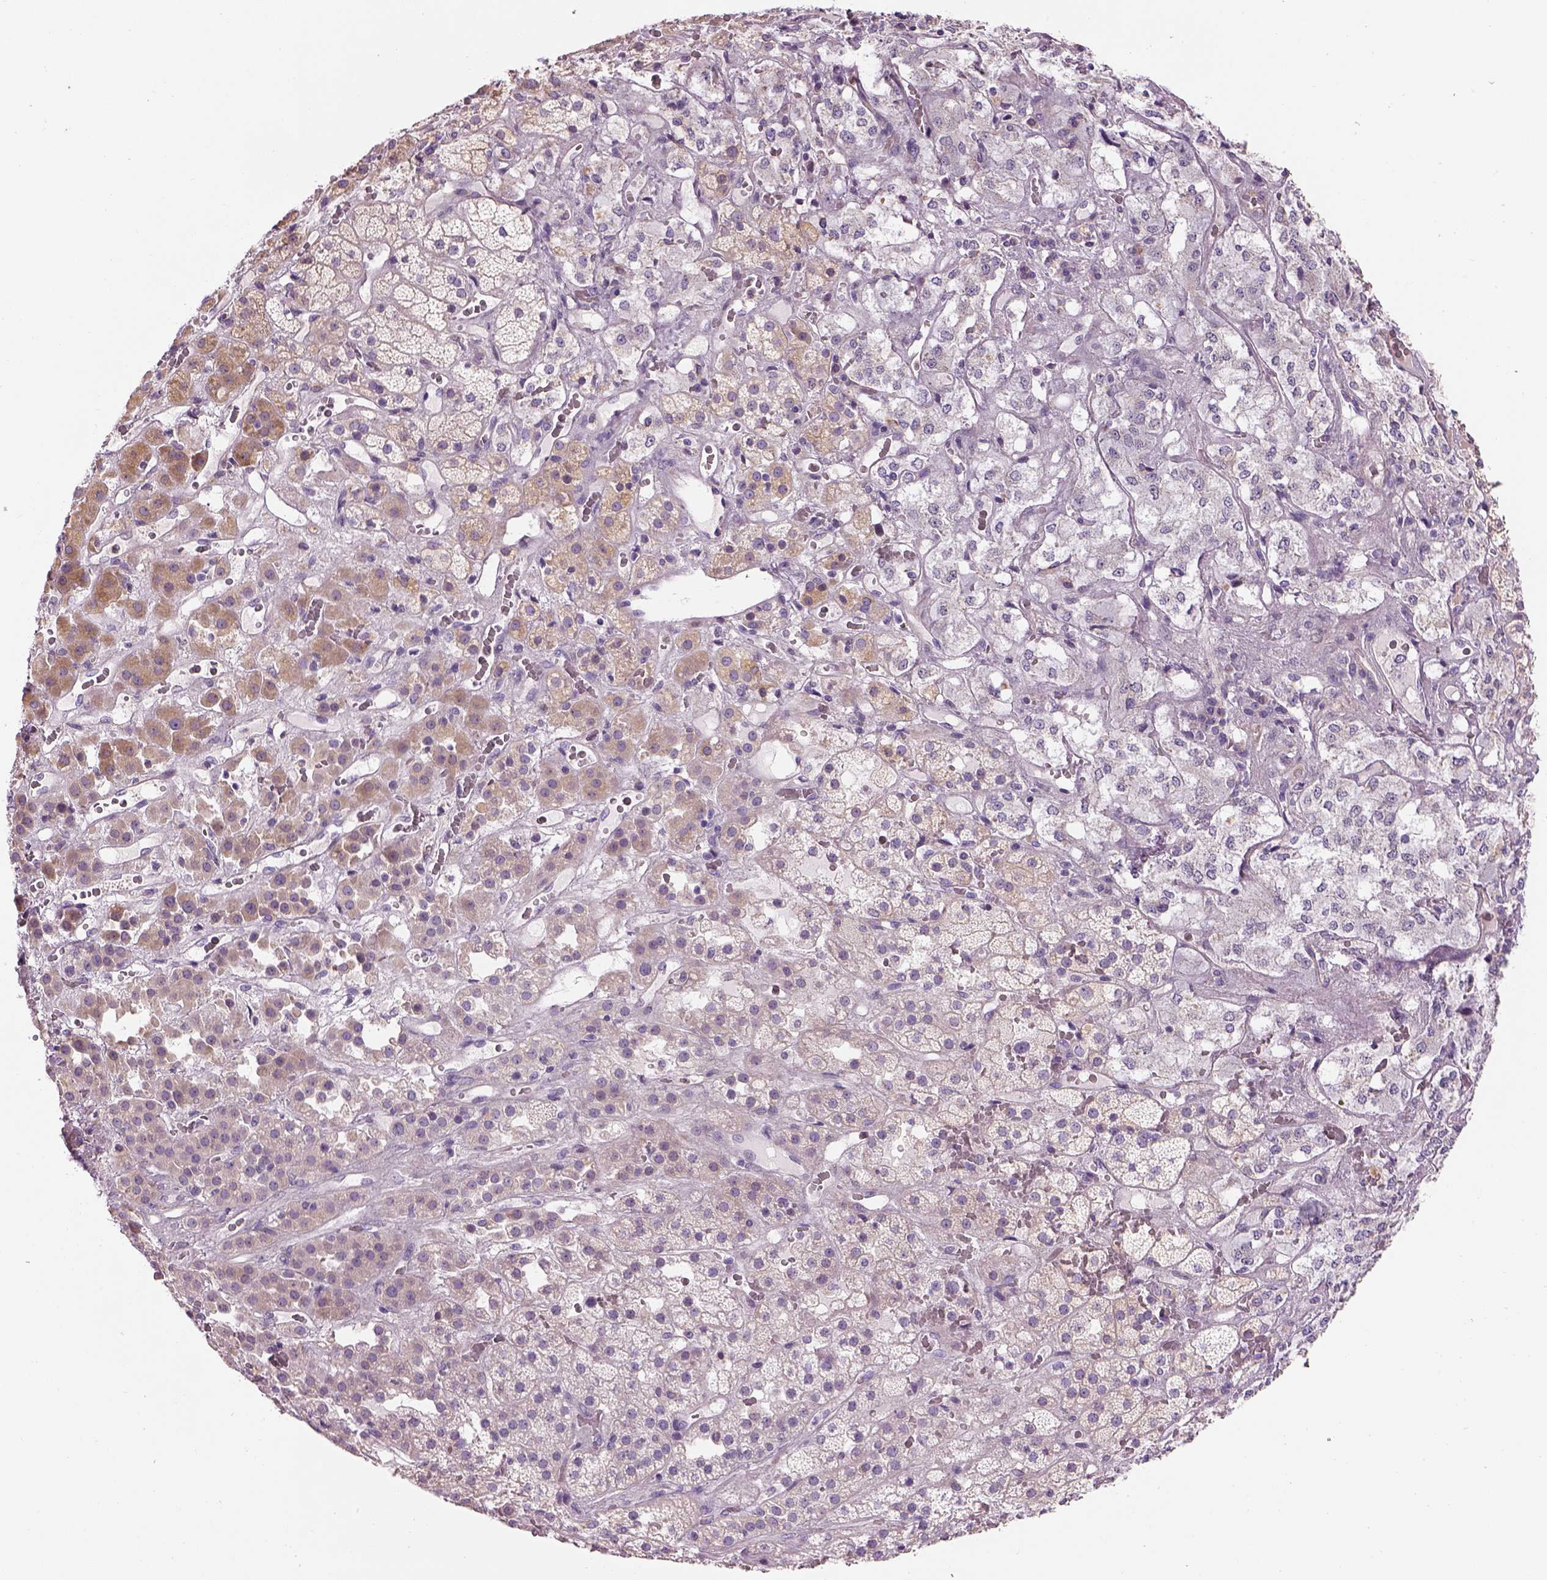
{"staining": {"intensity": "moderate", "quantity": "<25%", "location": "cytoplasmic/membranous"}, "tissue": "adrenal gland", "cell_type": "Glandular cells", "image_type": "normal", "snomed": [{"axis": "morphology", "description": "Normal tissue, NOS"}, {"axis": "topography", "description": "Adrenal gland"}], "caption": "Immunohistochemistry (DAB (3,3'-diaminobenzidine)) staining of normal adrenal gland exhibits moderate cytoplasmic/membranous protein positivity in about <25% of glandular cells.", "gene": "IFT52", "patient": {"sex": "male", "age": 57}}